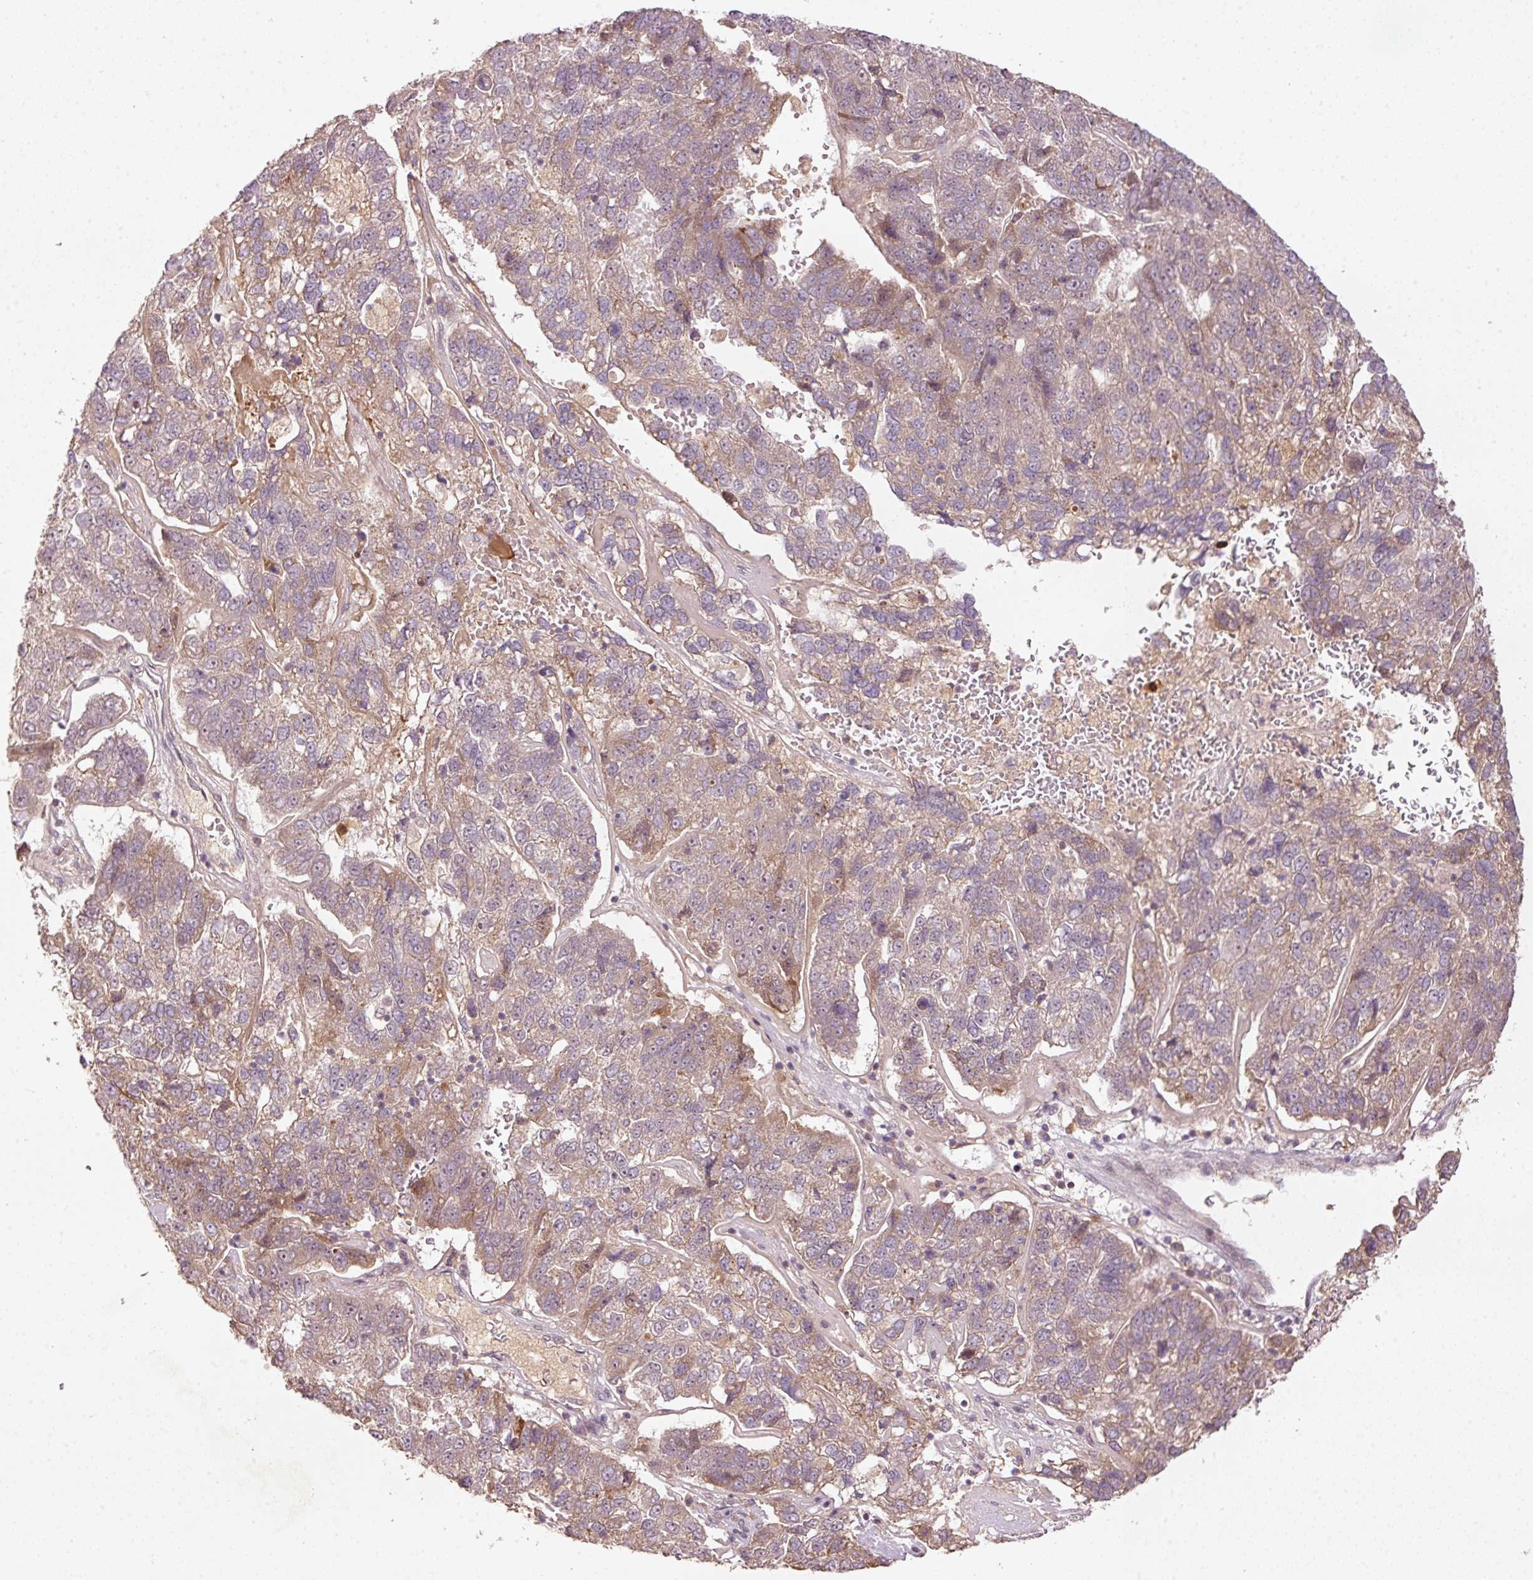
{"staining": {"intensity": "moderate", "quantity": "25%-75%", "location": "cytoplasmic/membranous"}, "tissue": "pancreatic cancer", "cell_type": "Tumor cells", "image_type": "cancer", "snomed": [{"axis": "morphology", "description": "Adenocarcinoma, NOS"}, {"axis": "topography", "description": "Pancreas"}], "caption": "This photomicrograph shows pancreatic adenocarcinoma stained with immunohistochemistry to label a protein in brown. The cytoplasmic/membranous of tumor cells show moderate positivity for the protein. Nuclei are counter-stained blue.", "gene": "PCDHB1", "patient": {"sex": "female", "age": 61}}